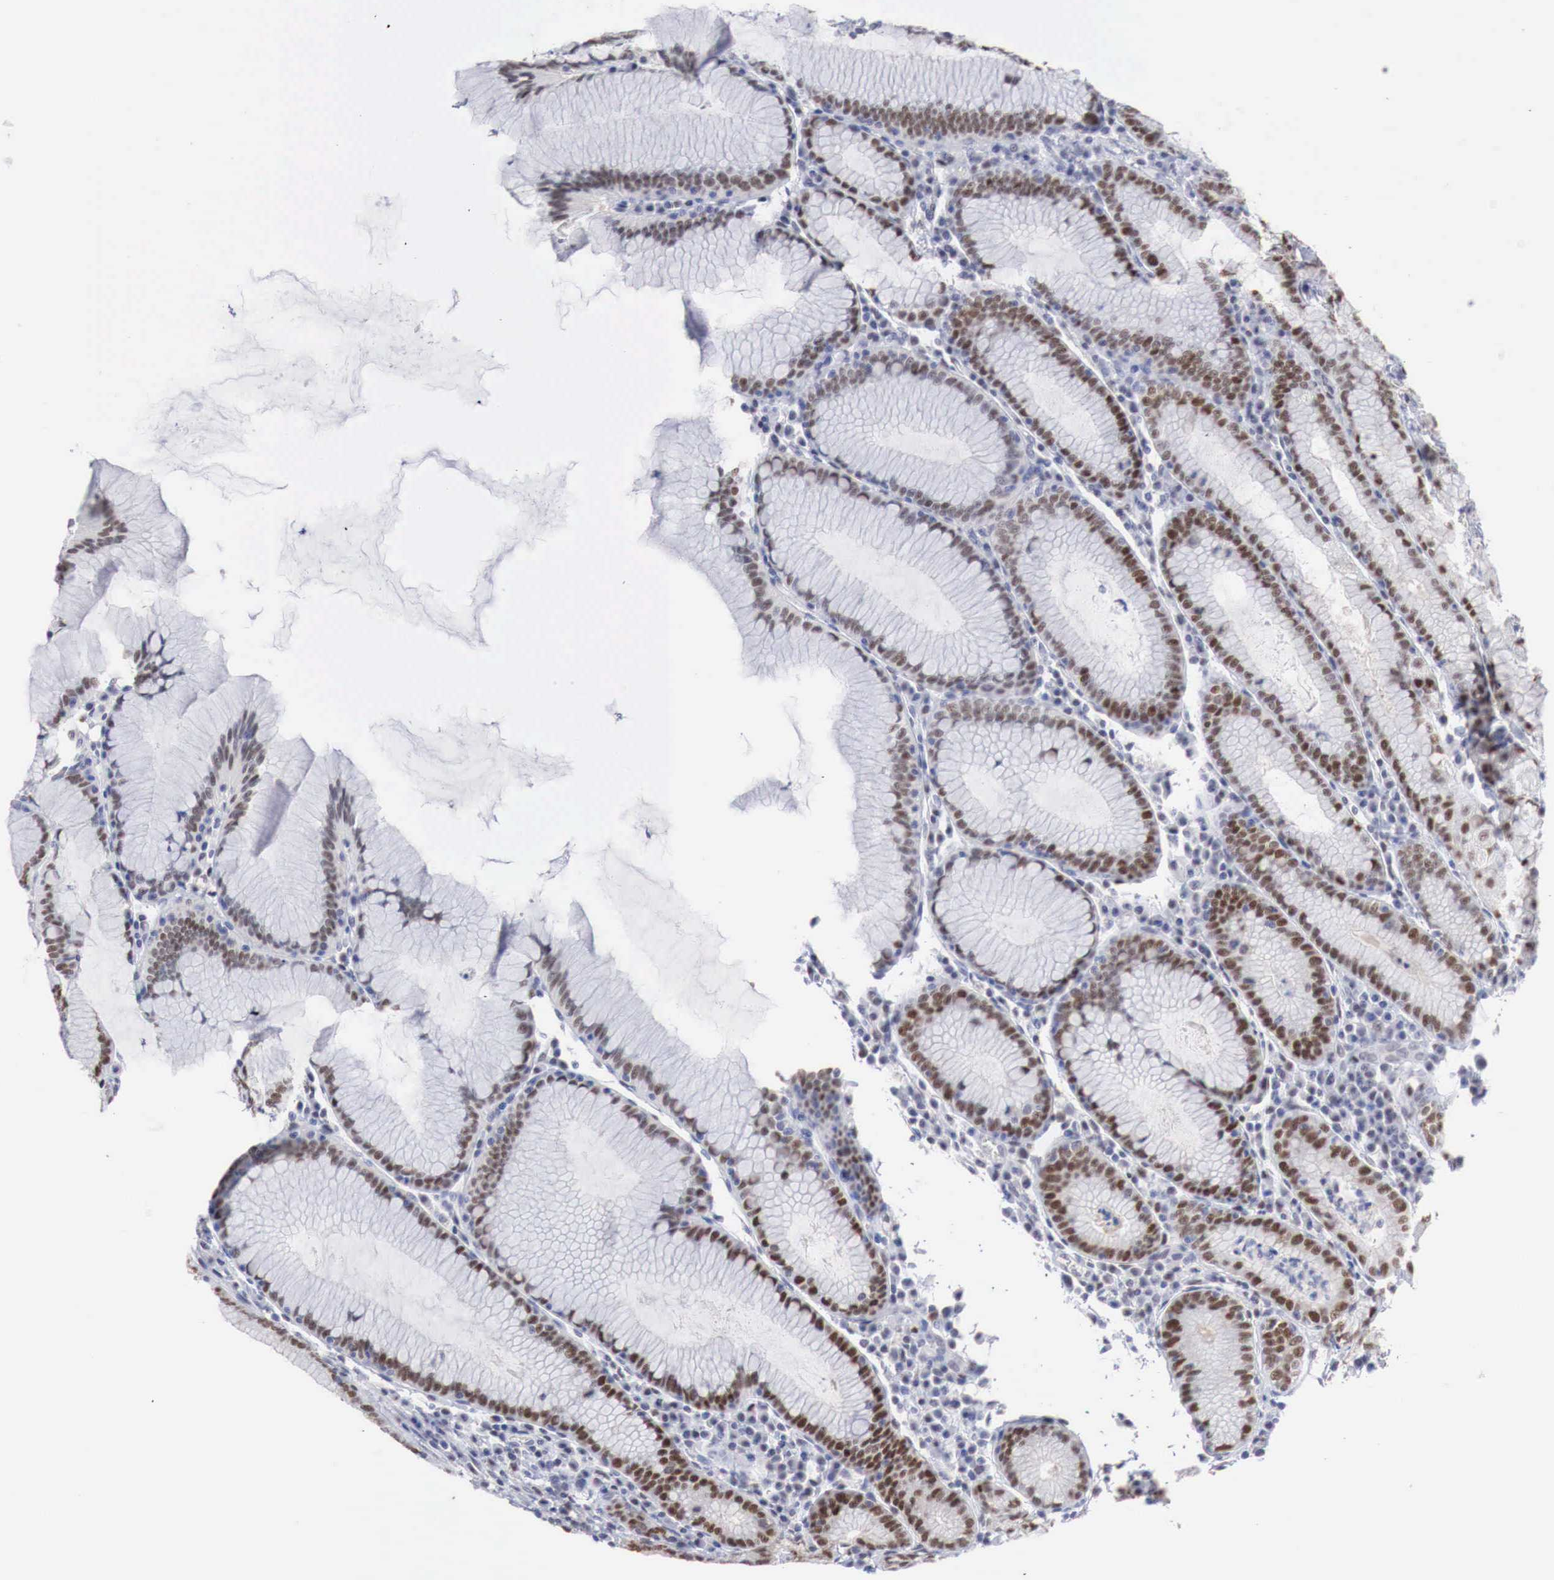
{"staining": {"intensity": "moderate", "quantity": ">75%", "location": "nuclear"}, "tissue": "stomach", "cell_type": "Glandular cells", "image_type": "normal", "snomed": [{"axis": "morphology", "description": "Normal tissue, NOS"}, {"axis": "topography", "description": "Stomach, lower"}], "caption": "Immunohistochemical staining of normal stomach displays moderate nuclear protein expression in about >75% of glandular cells. (Brightfield microscopy of DAB IHC at high magnification).", "gene": "FOXP2", "patient": {"sex": "female", "age": 43}}